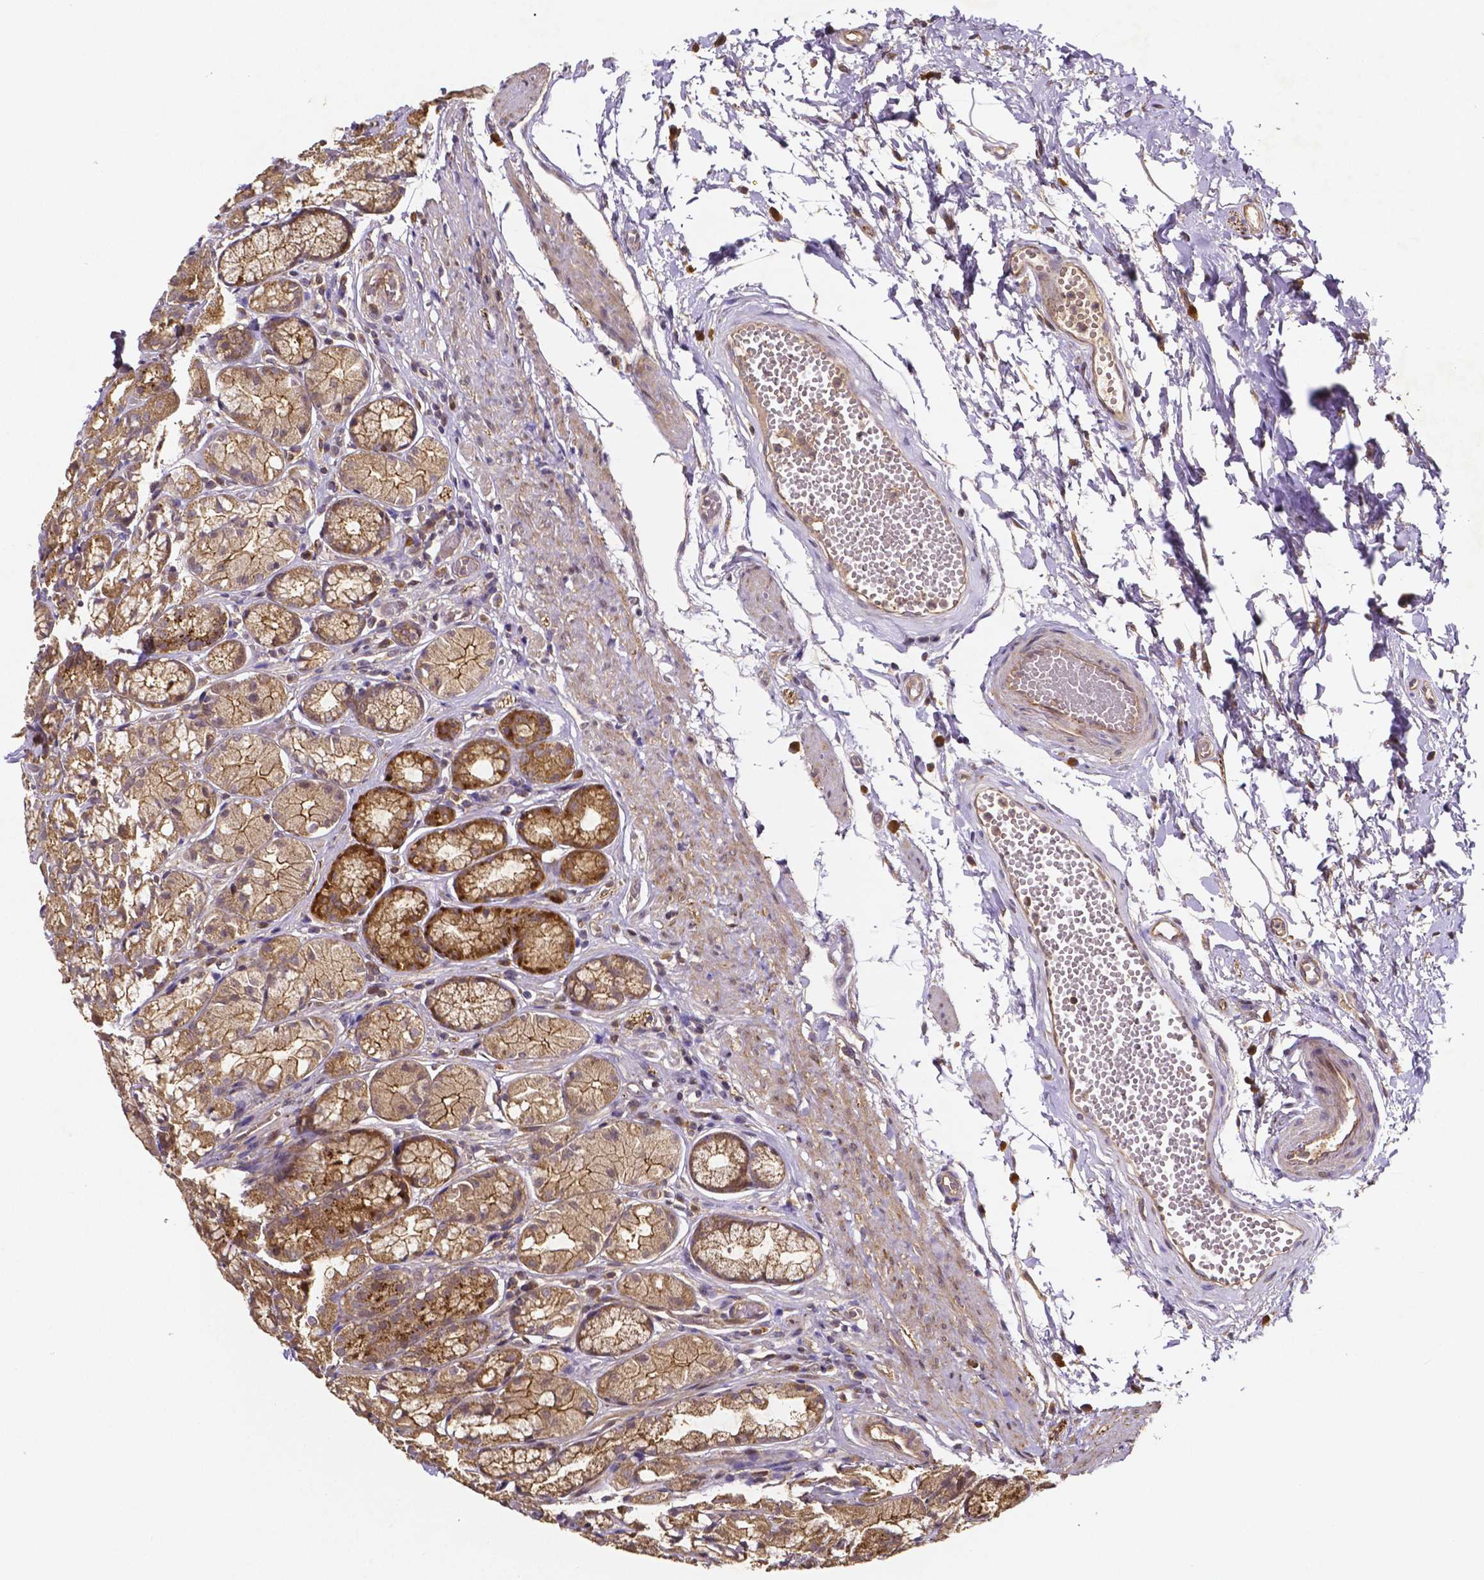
{"staining": {"intensity": "moderate", "quantity": ">75%", "location": "cytoplasmic/membranous"}, "tissue": "stomach", "cell_type": "Glandular cells", "image_type": "normal", "snomed": [{"axis": "morphology", "description": "Normal tissue, NOS"}, {"axis": "topography", "description": "Stomach"}], "caption": "A medium amount of moderate cytoplasmic/membranous expression is appreciated in about >75% of glandular cells in normal stomach. The staining is performed using DAB (3,3'-diaminobenzidine) brown chromogen to label protein expression. The nuclei are counter-stained blue using hematoxylin.", "gene": "RNF123", "patient": {"sex": "male", "age": 70}}